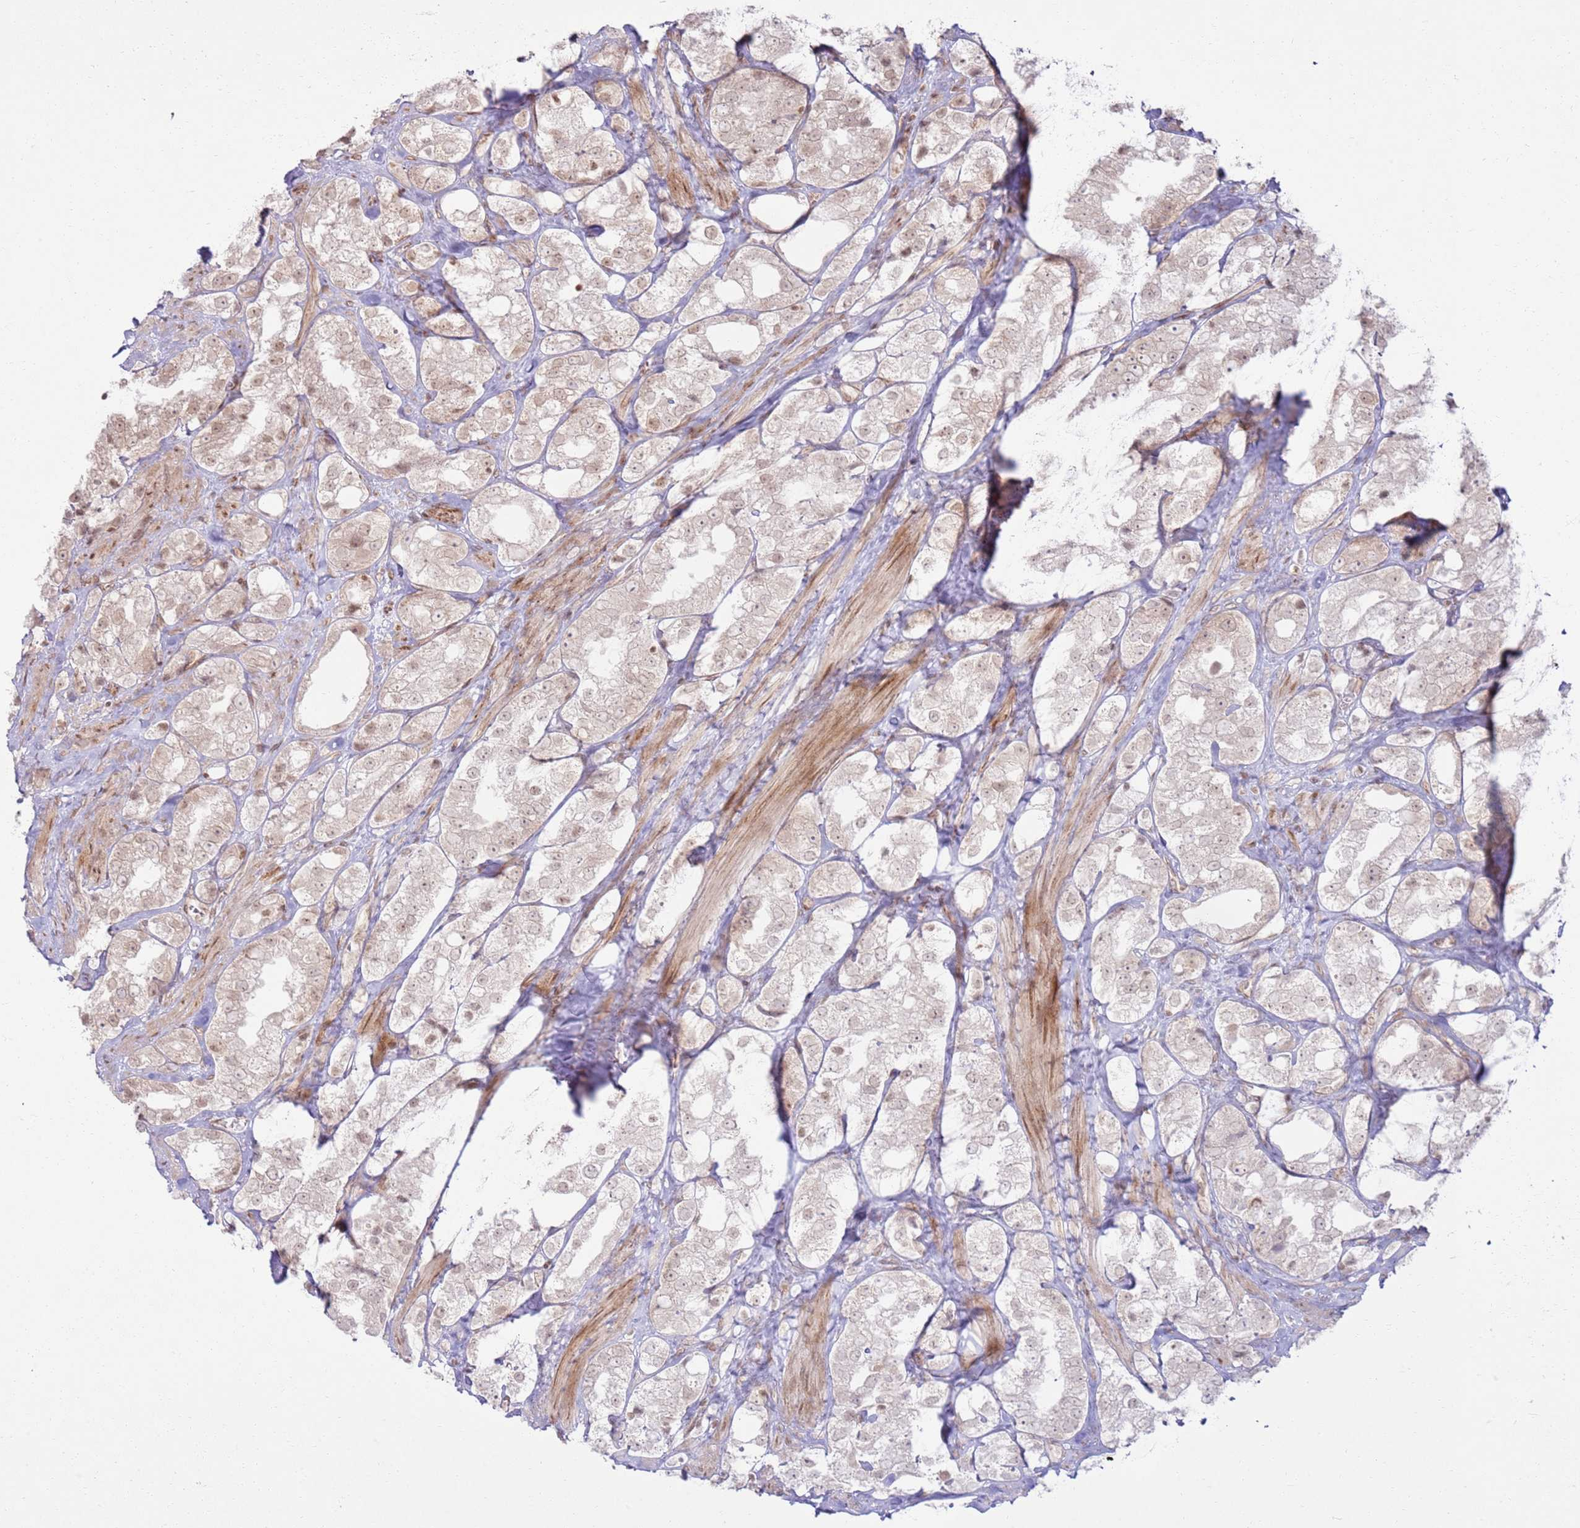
{"staining": {"intensity": "weak", "quantity": ">75%", "location": "nuclear"}, "tissue": "prostate cancer", "cell_type": "Tumor cells", "image_type": "cancer", "snomed": [{"axis": "morphology", "description": "Adenocarcinoma, NOS"}, {"axis": "topography", "description": "Prostate"}], "caption": "Immunohistochemistry (IHC) (DAB) staining of prostate cancer shows weak nuclear protein positivity in approximately >75% of tumor cells.", "gene": "KLHL36", "patient": {"sex": "male", "age": 79}}